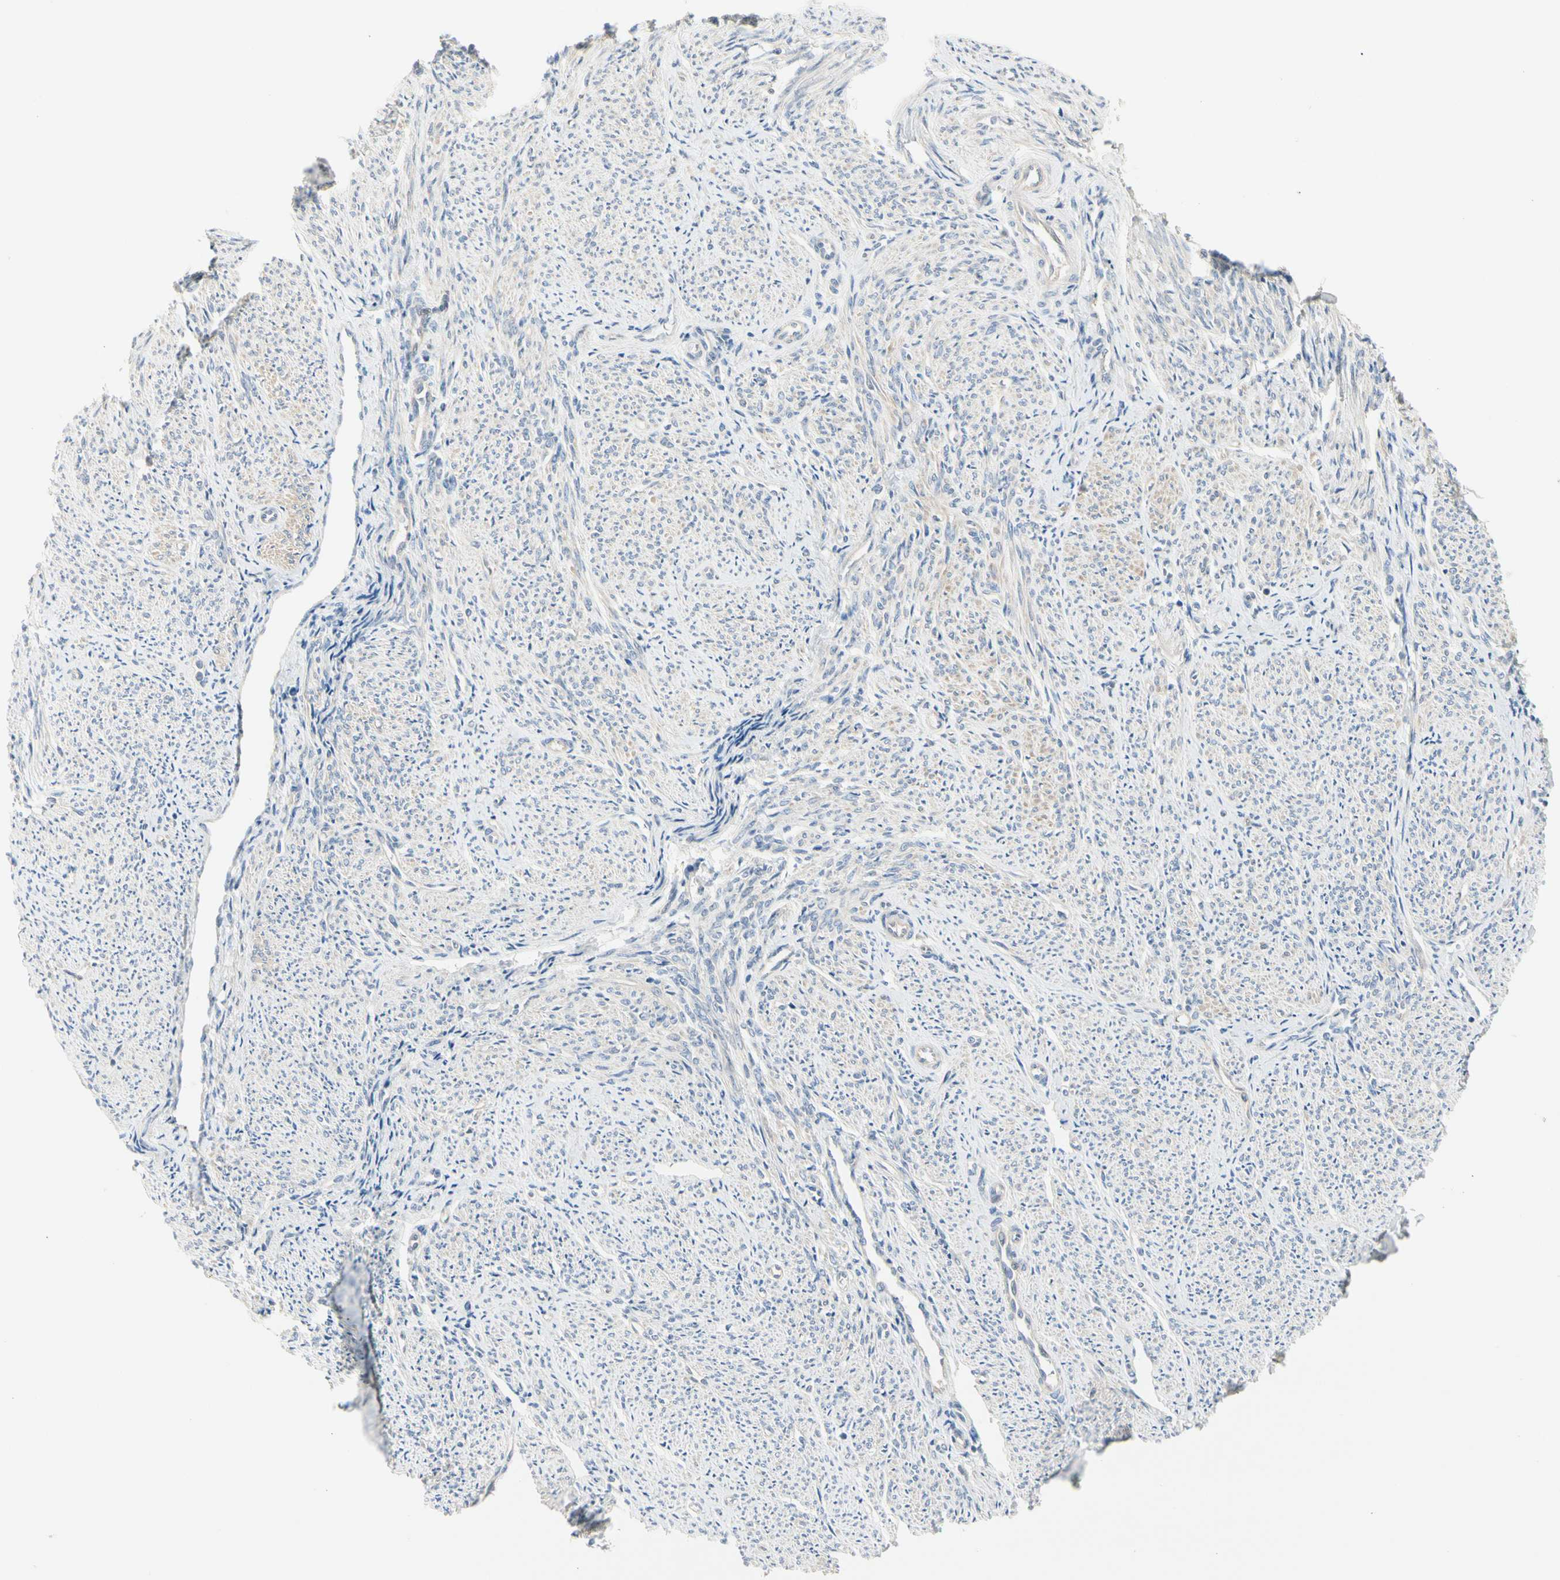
{"staining": {"intensity": "weak", "quantity": "<25%", "location": "cytoplasmic/membranous"}, "tissue": "smooth muscle", "cell_type": "Smooth muscle cells", "image_type": "normal", "snomed": [{"axis": "morphology", "description": "Normal tissue, NOS"}, {"axis": "topography", "description": "Smooth muscle"}], "caption": "Immunohistochemistry of unremarkable human smooth muscle exhibits no staining in smooth muscle cells.", "gene": "NFKB2", "patient": {"sex": "female", "age": 65}}